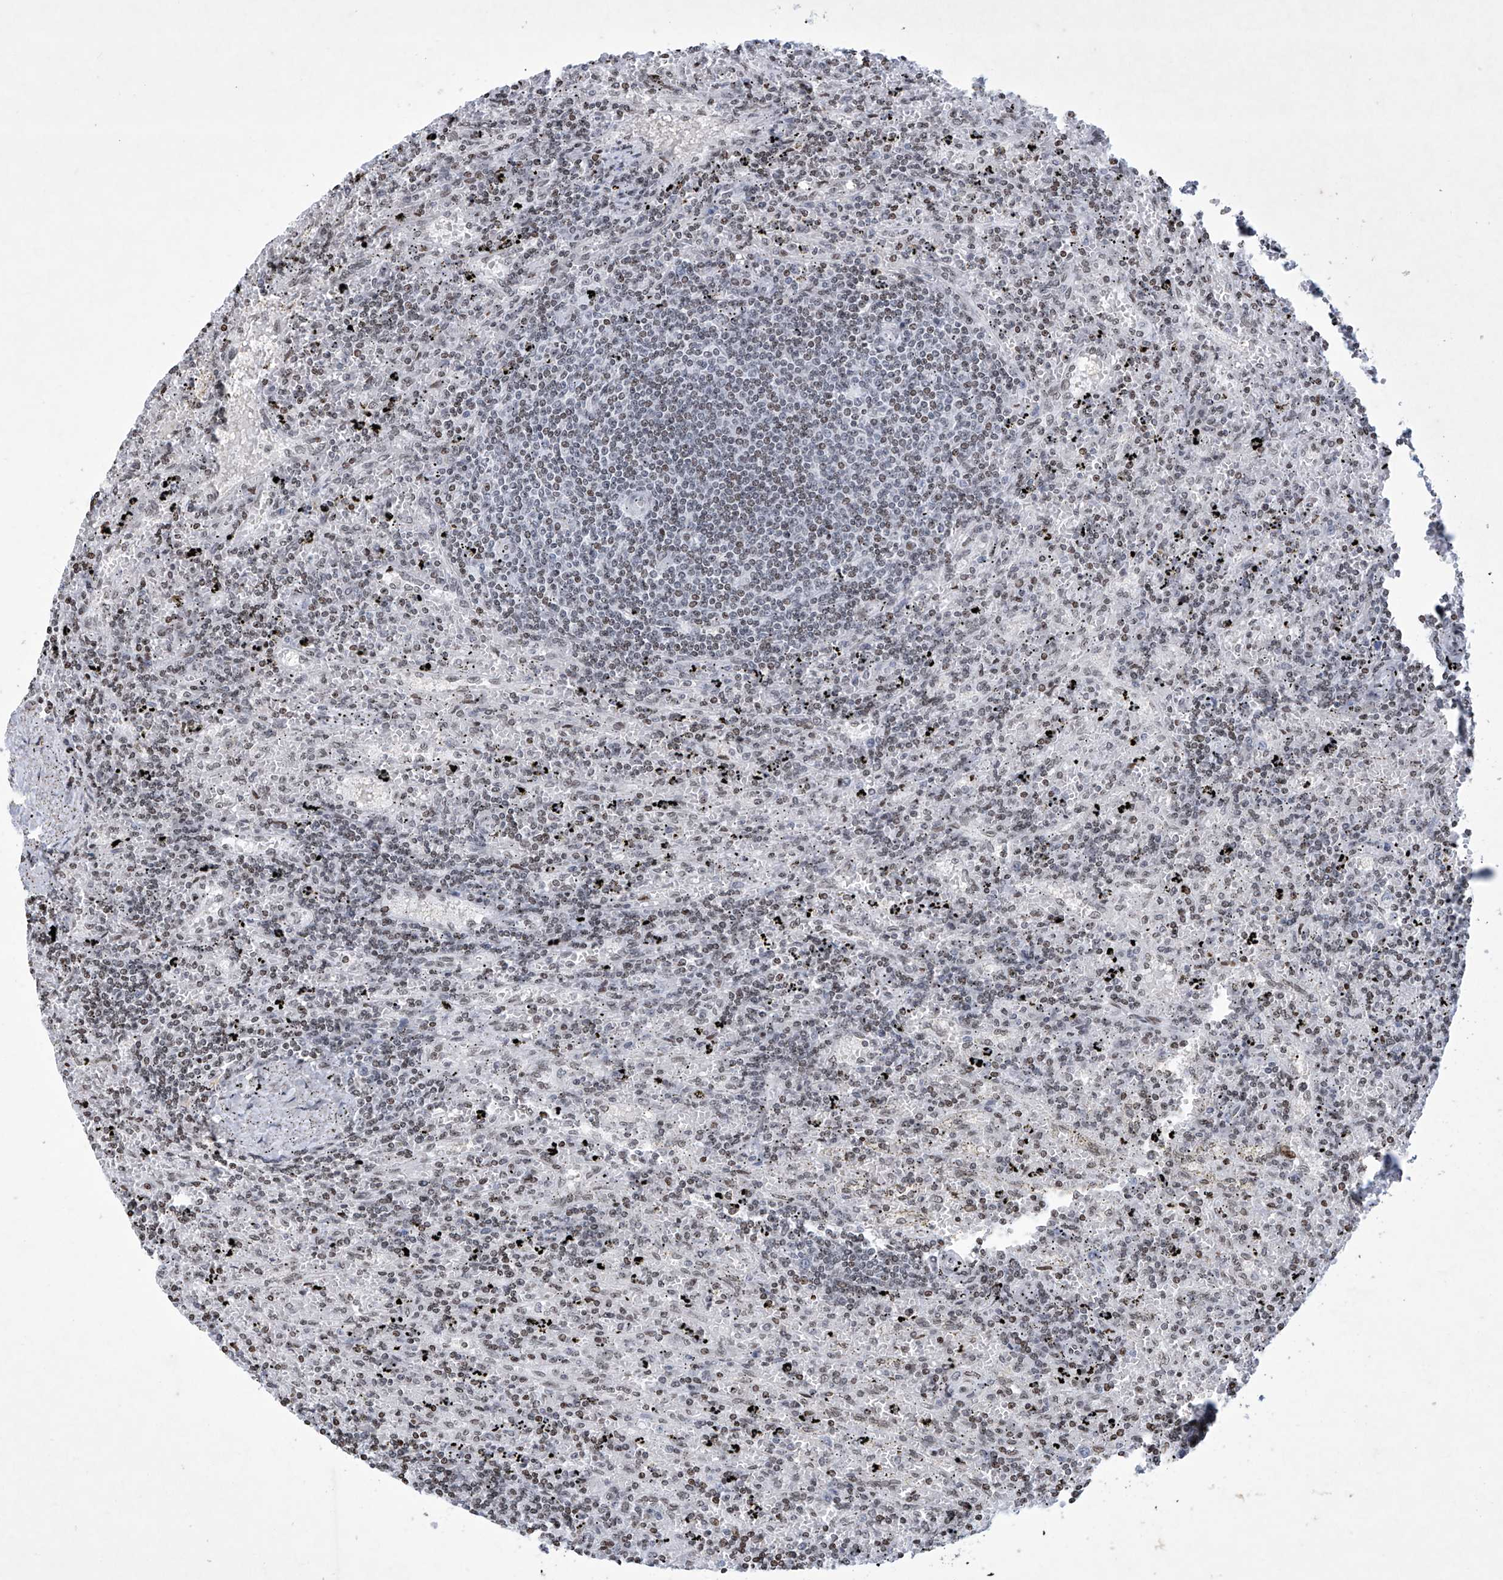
{"staining": {"intensity": "weak", "quantity": "25%-75%", "location": "nuclear"}, "tissue": "lymphoma", "cell_type": "Tumor cells", "image_type": "cancer", "snomed": [{"axis": "morphology", "description": "Malignant lymphoma, non-Hodgkin's type, Low grade"}, {"axis": "topography", "description": "Spleen"}], "caption": "Immunohistochemical staining of low-grade malignant lymphoma, non-Hodgkin's type shows low levels of weak nuclear expression in approximately 25%-75% of tumor cells.", "gene": "RFX7", "patient": {"sex": "male", "age": 76}}